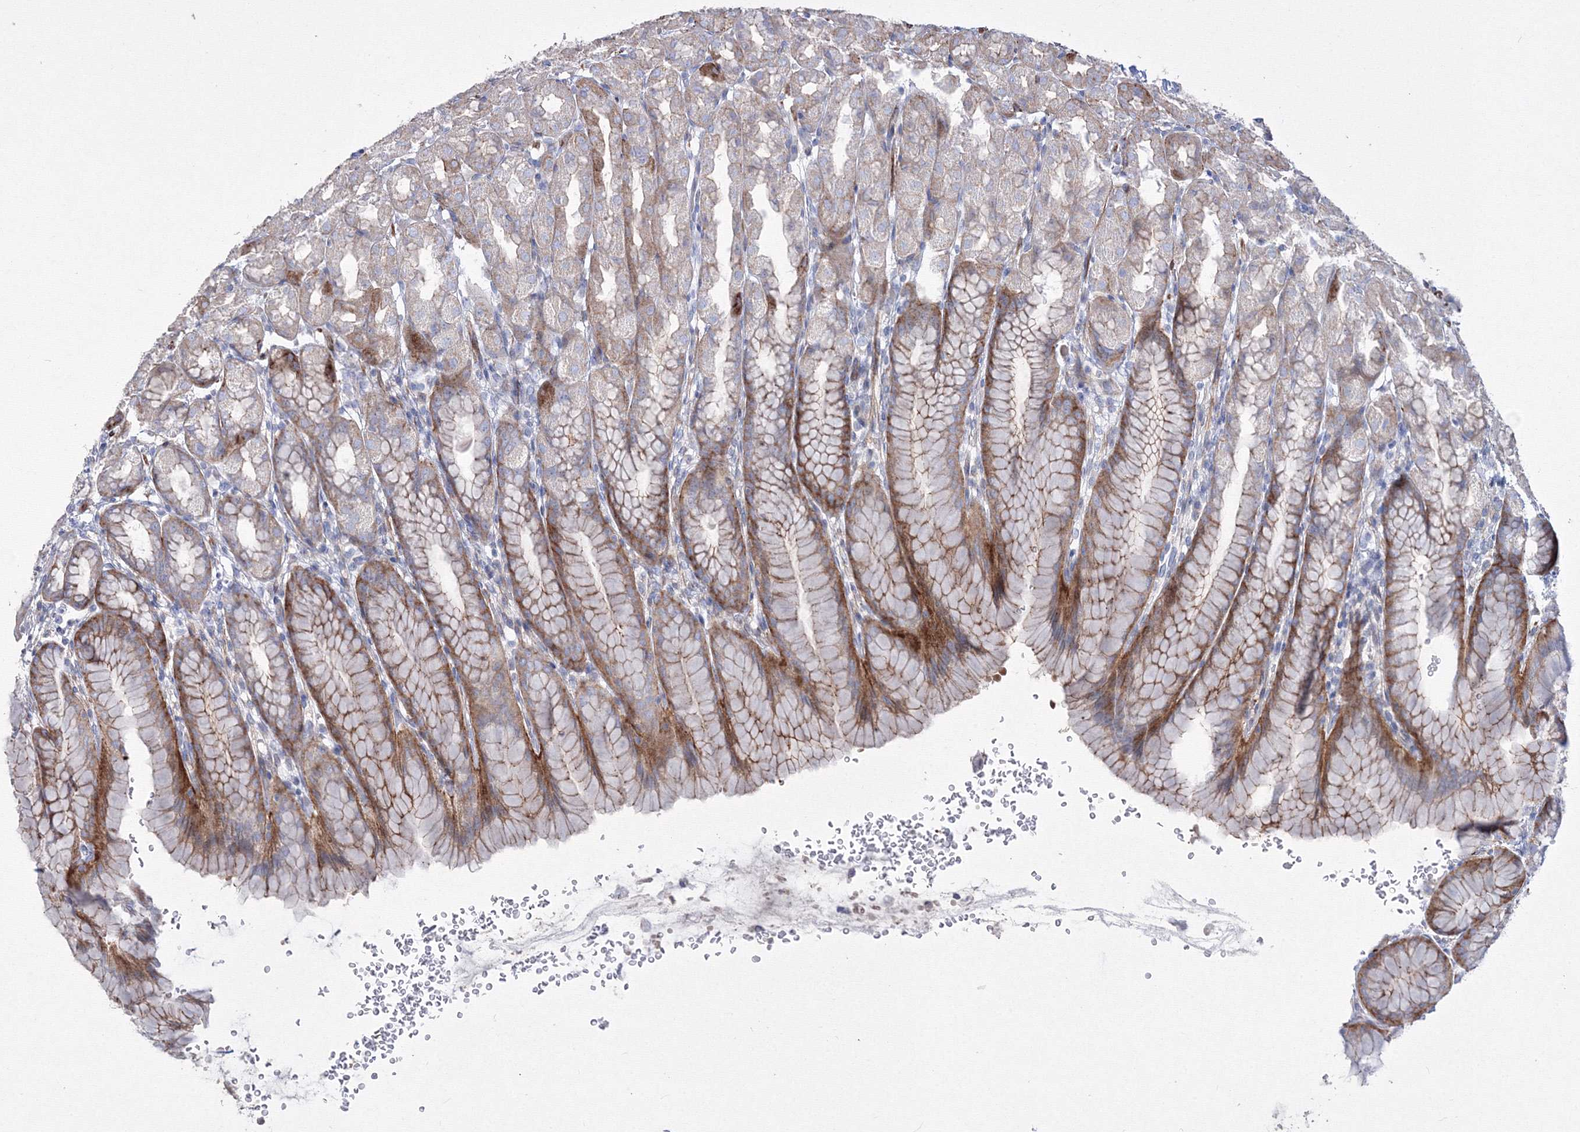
{"staining": {"intensity": "moderate", "quantity": "25%-75%", "location": "cytoplasmic/membranous"}, "tissue": "stomach", "cell_type": "Glandular cells", "image_type": "normal", "snomed": [{"axis": "morphology", "description": "Normal tissue, NOS"}, {"axis": "topography", "description": "Stomach"}], "caption": "The immunohistochemical stain labels moderate cytoplasmic/membranous expression in glandular cells of unremarkable stomach.", "gene": "GPR82", "patient": {"sex": "male", "age": 42}}